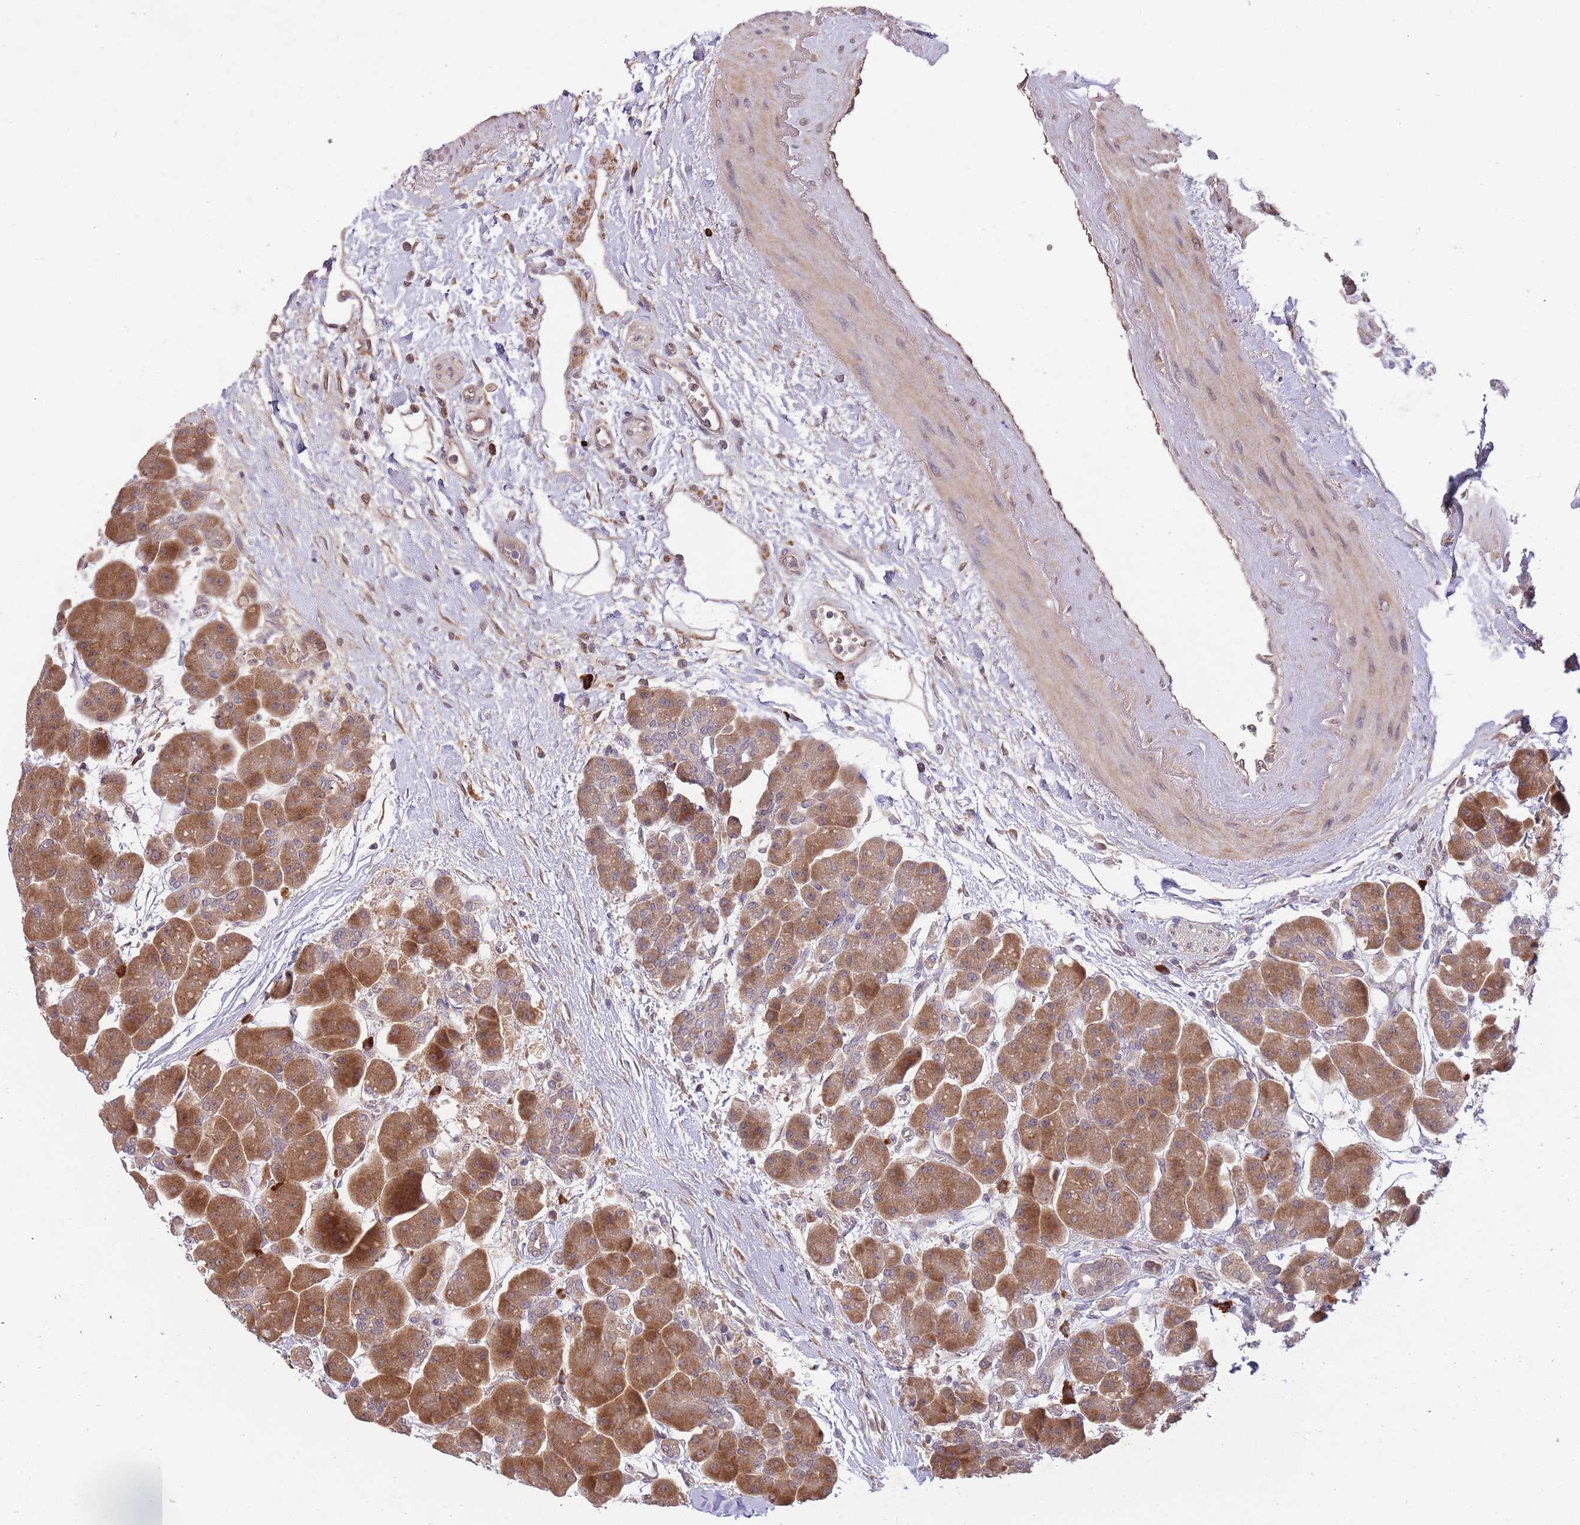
{"staining": {"intensity": "strong", "quantity": "25%-75%", "location": "cytoplasmic/membranous"}, "tissue": "pancreas", "cell_type": "Exocrine glandular cells", "image_type": "normal", "snomed": [{"axis": "morphology", "description": "Normal tissue, NOS"}, {"axis": "topography", "description": "Pancreas"}], "caption": "Unremarkable pancreas was stained to show a protein in brown. There is high levels of strong cytoplasmic/membranous staining in approximately 25%-75% of exocrine glandular cells.", "gene": "SMC6", "patient": {"sex": "male", "age": 66}}